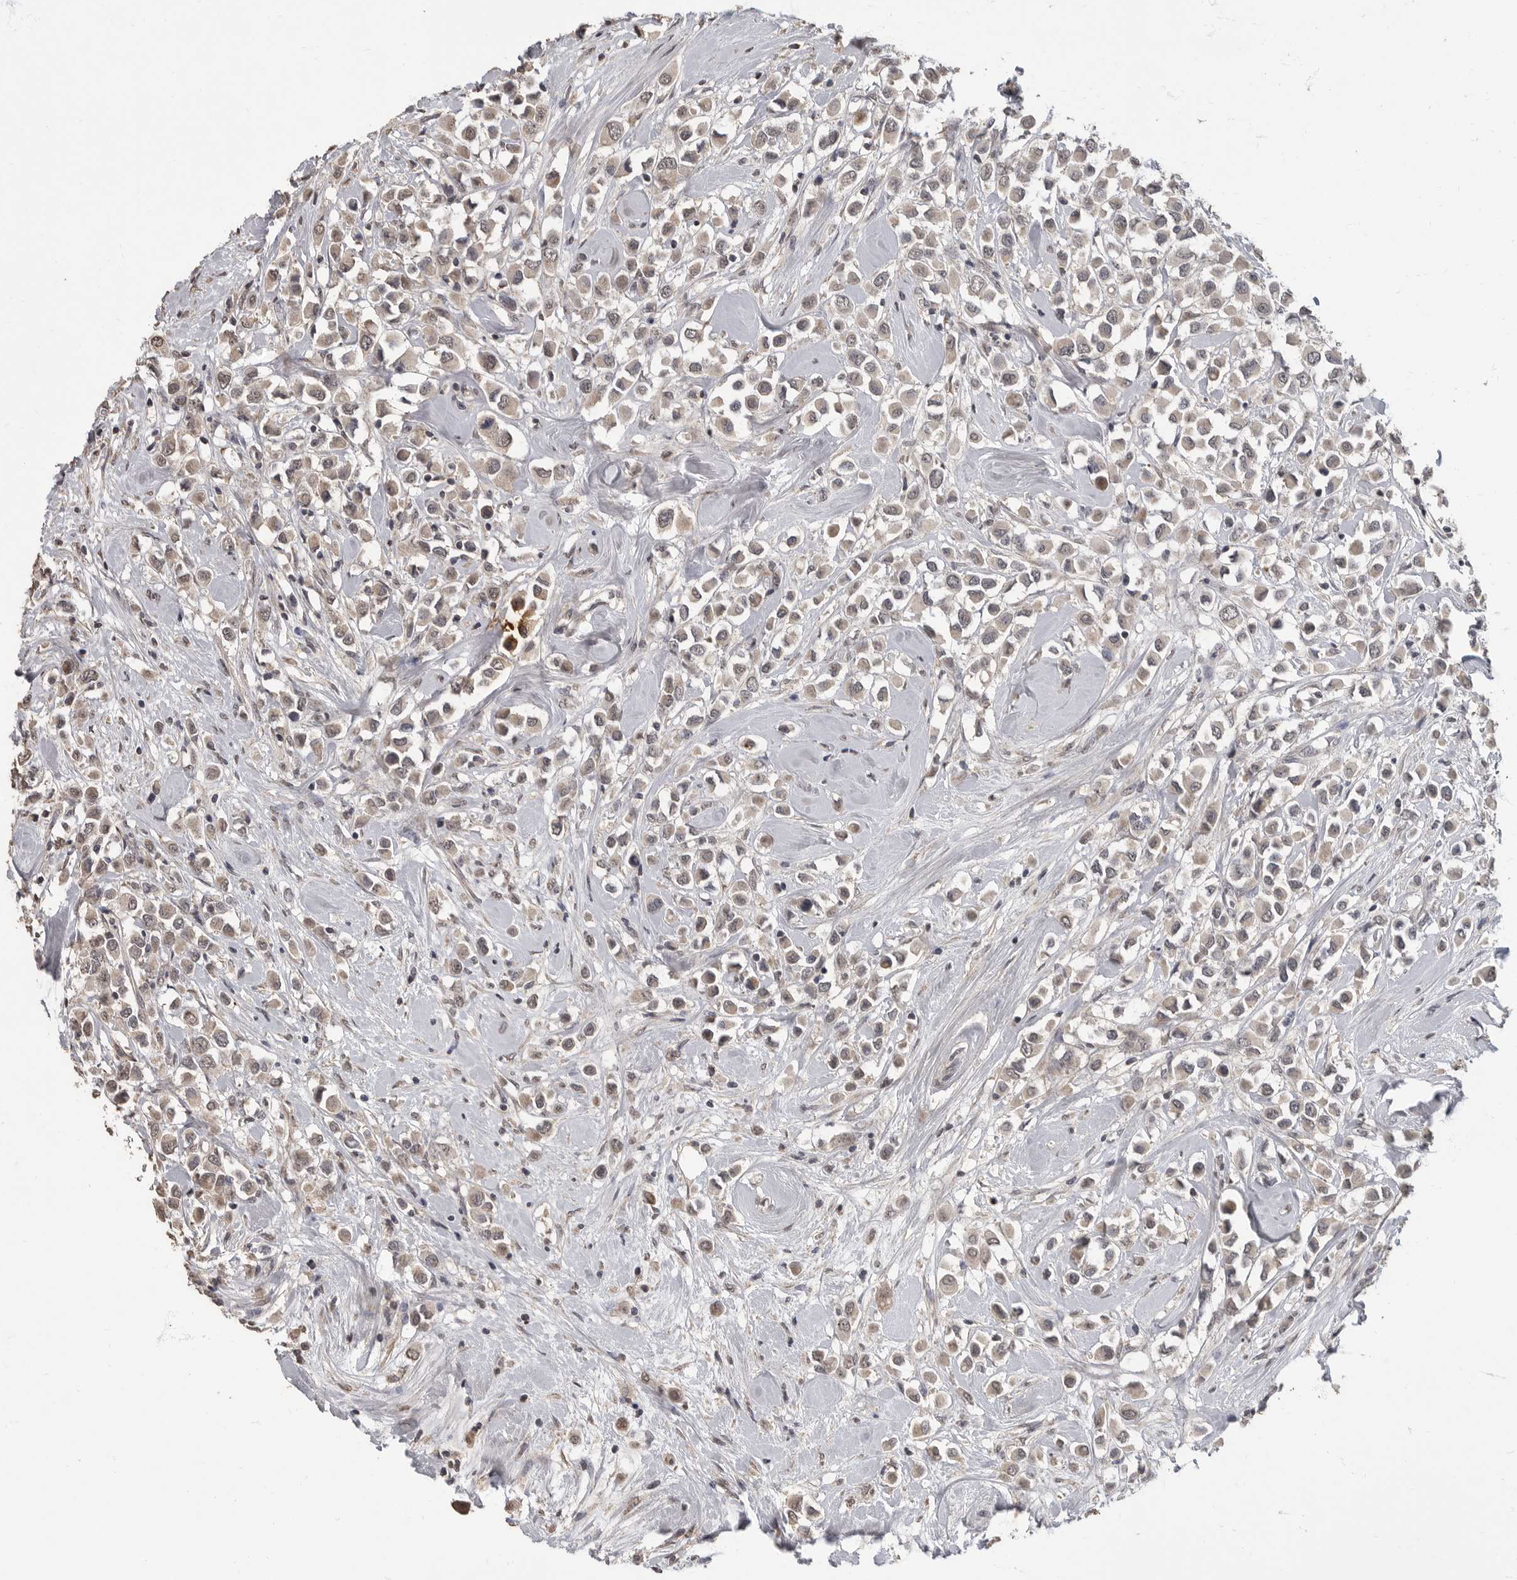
{"staining": {"intensity": "weak", "quantity": "<25%", "location": "cytoplasmic/membranous"}, "tissue": "breast cancer", "cell_type": "Tumor cells", "image_type": "cancer", "snomed": [{"axis": "morphology", "description": "Duct carcinoma"}, {"axis": "topography", "description": "Breast"}], "caption": "Tumor cells show no significant protein positivity in breast cancer (invasive ductal carcinoma). The staining was performed using DAB (3,3'-diaminobenzidine) to visualize the protein expression in brown, while the nuclei were stained in blue with hematoxylin (Magnification: 20x).", "gene": "MAFG", "patient": {"sex": "female", "age": 61}}